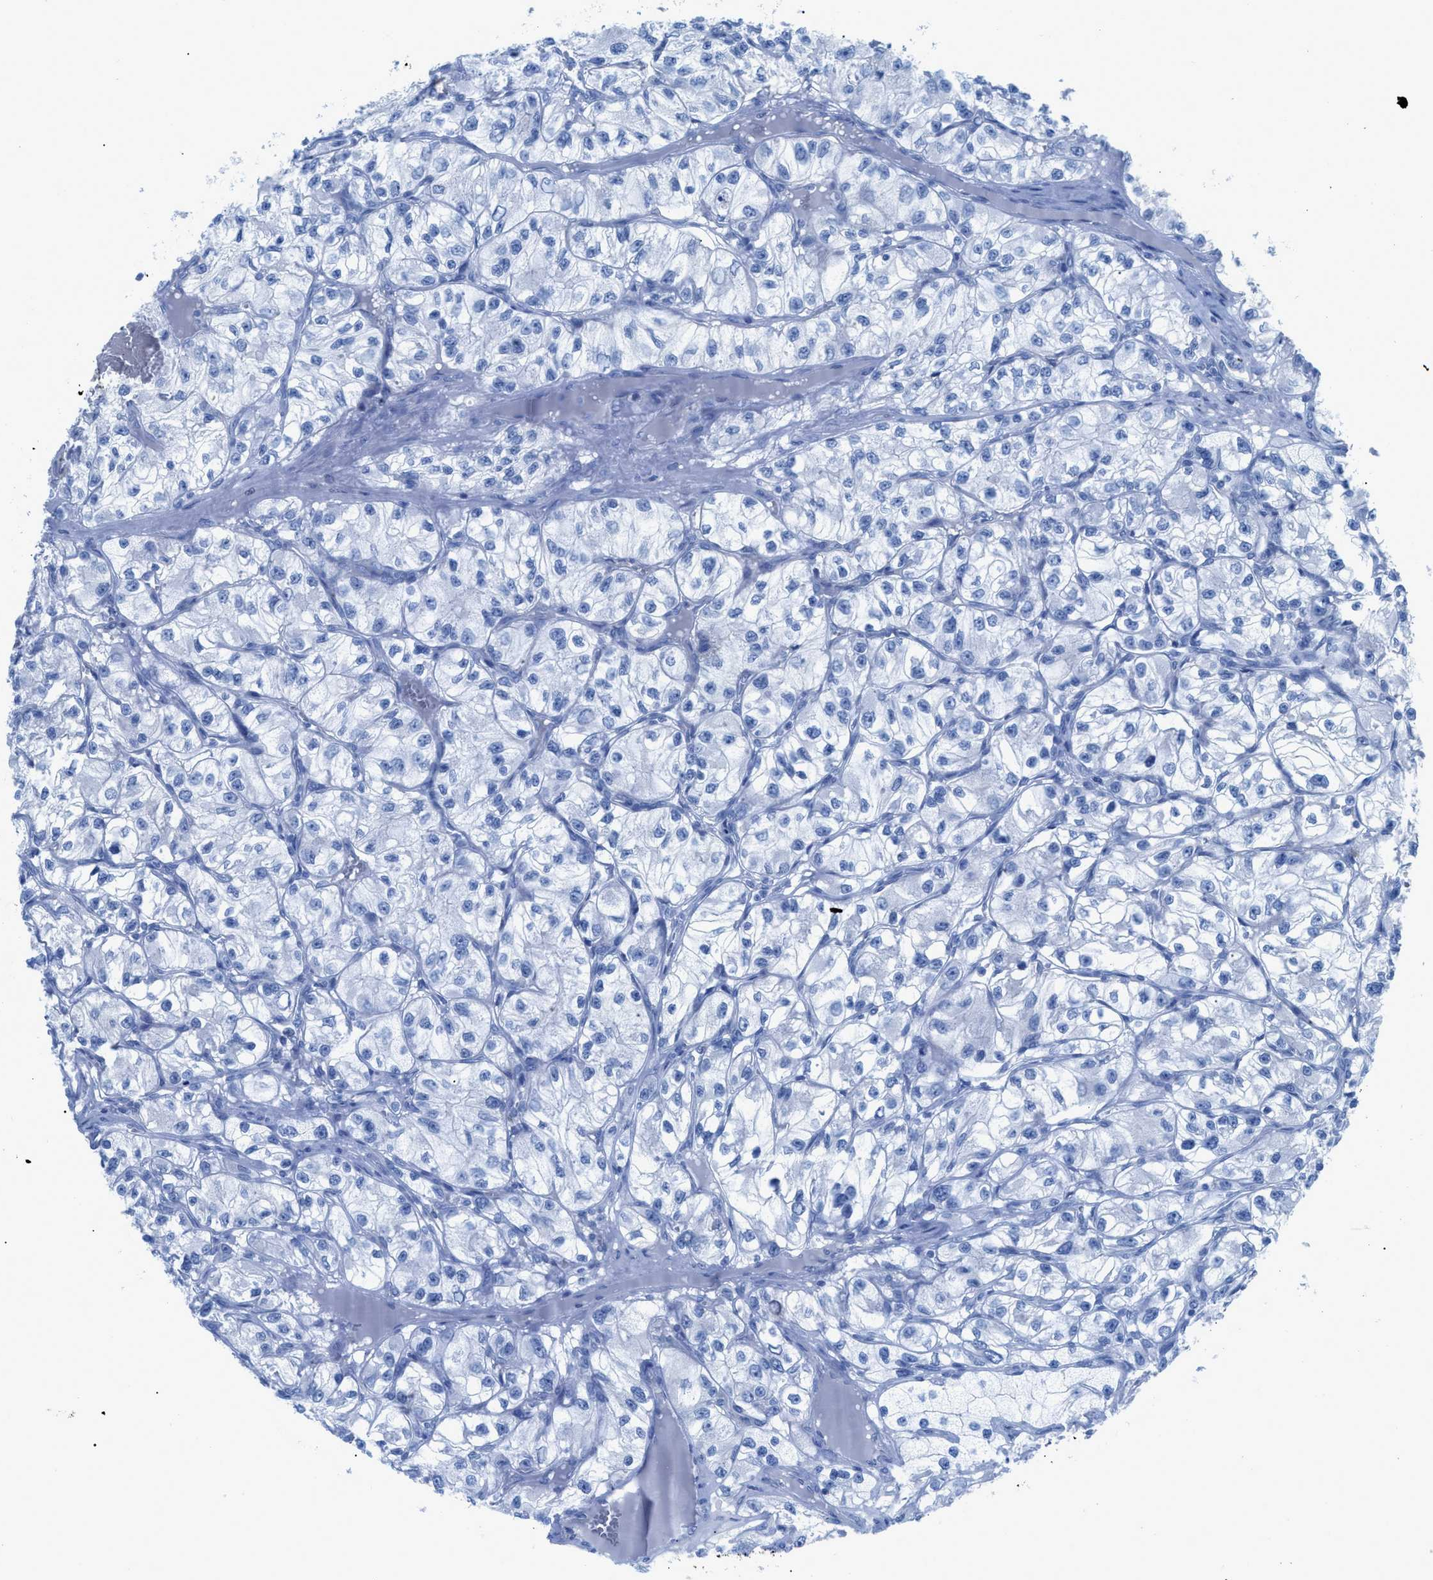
{"staining": {"intensity": "negative", "quantity": "none", "location": "none"}, "tissue": "renal cancer", "cell_type": "Tumor cells", "image_type": "cancer", "snomed": [{"axis": "morphology", "description": "Adenocarcinoma, NOS"}, {"axis": "topography", "description": "Kidney"}], "caption": "High magnification brightfield microscopy of renal cancer stained with DAB (3,3'-diaminobenzidine) (brown) and counterstained with hematoxylin (blue): tumor cells show no significant positivity.", "gene": "TCL1A", "patient": {"sex": "female", "age": 57}}